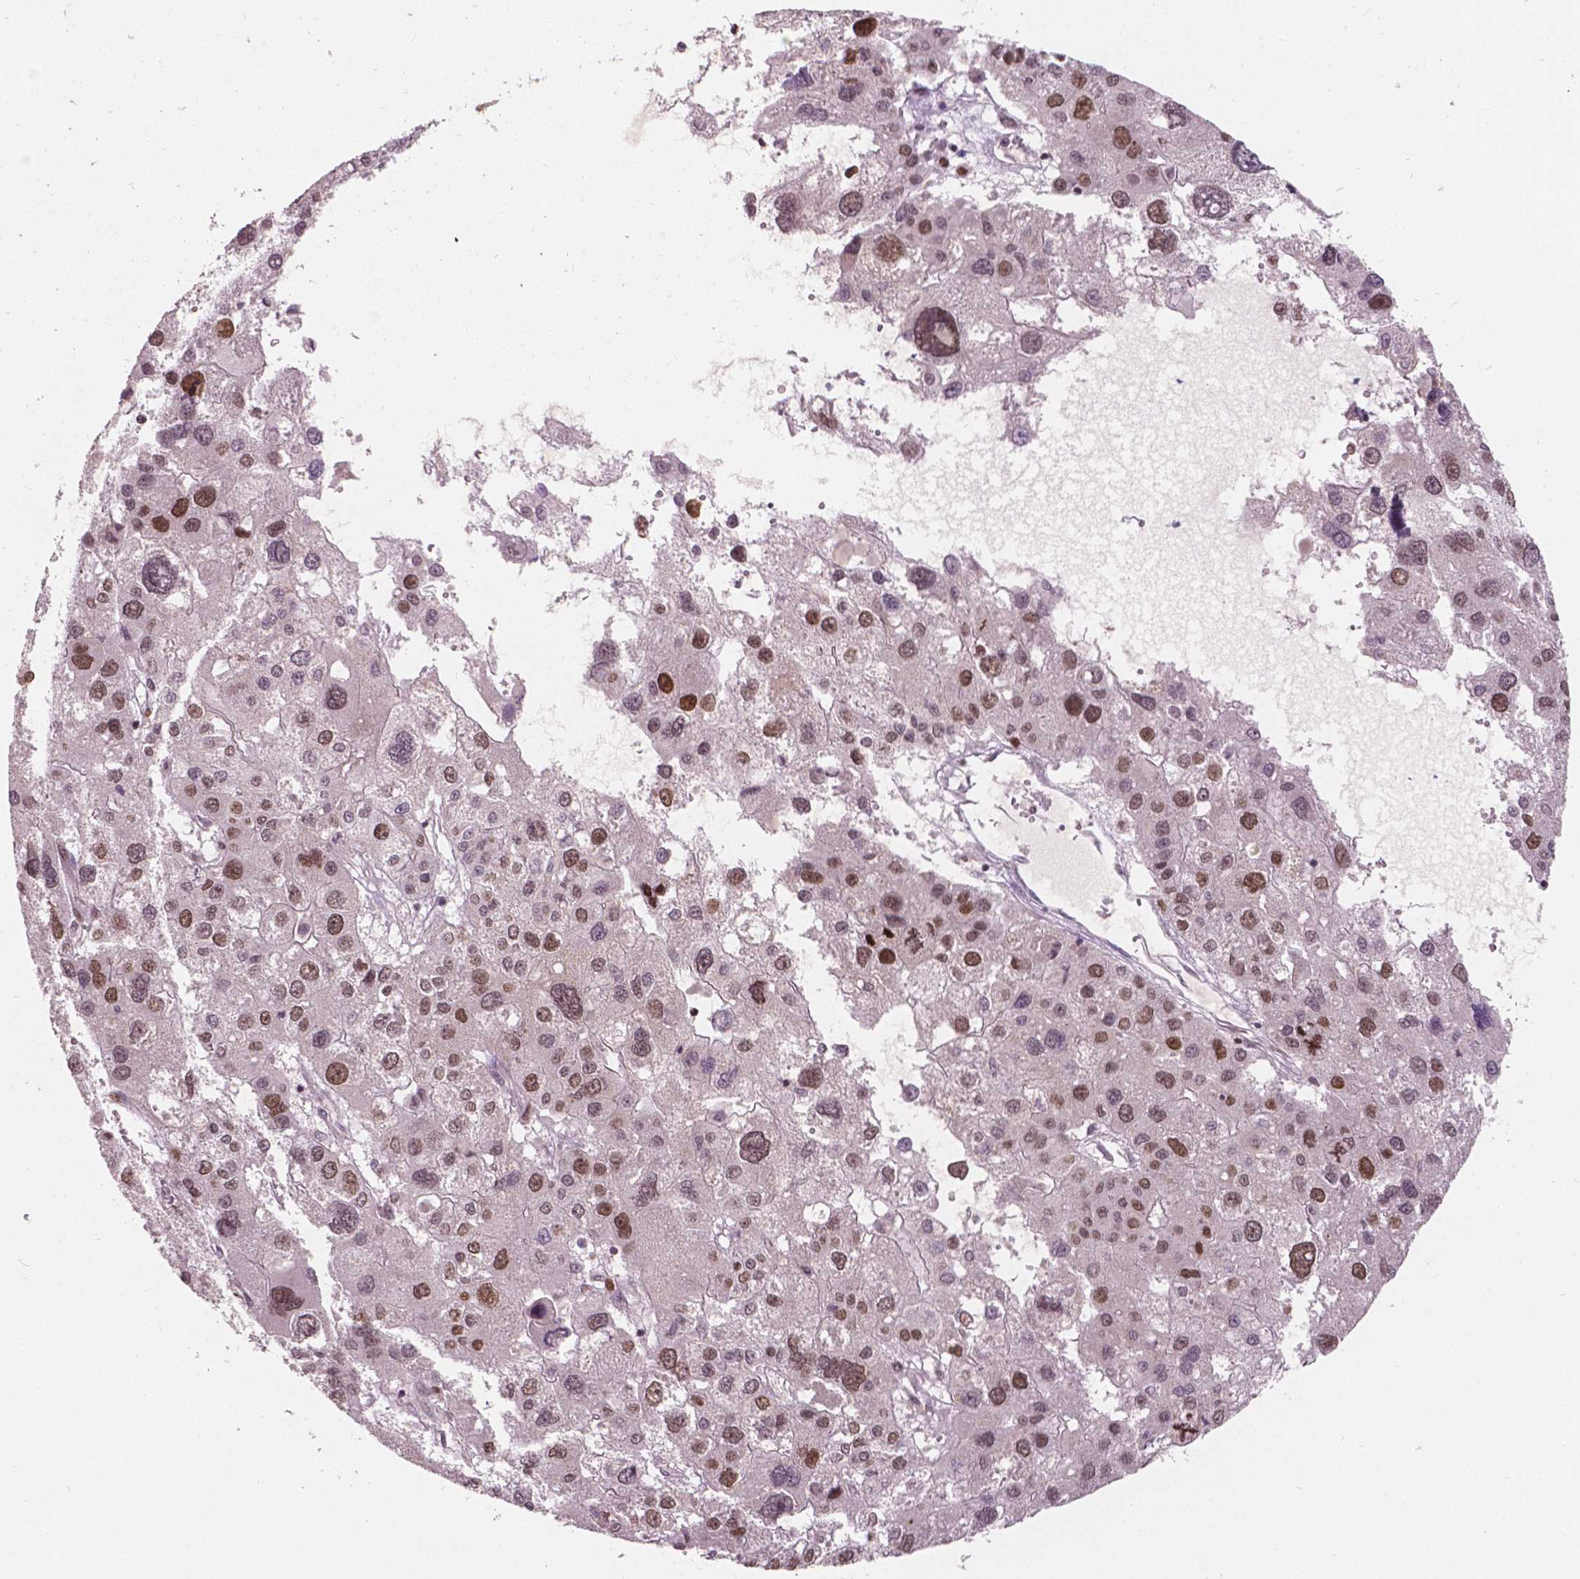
{"staining": {"intensity": "moderate", "quantity": ">75%", "location": "nuclear"}, "tissue": "liver cancer", "cell_type": "Tumor cells", "image_type": "cancer", "snomed": [{"axis": "morphology", "description": "Carcinoma, Hepatocellular, NOS"}, {"axis": "topography", "description": "Liver"}], "caption": "Human liver cancer (hepatocellular carcinoma) stained with a brown dye exhibits moderate nuclear positive staining in approximately >75% of tumor cells.", "gene": "NSD2", "patient": {"sex": "male", "age": 73}}